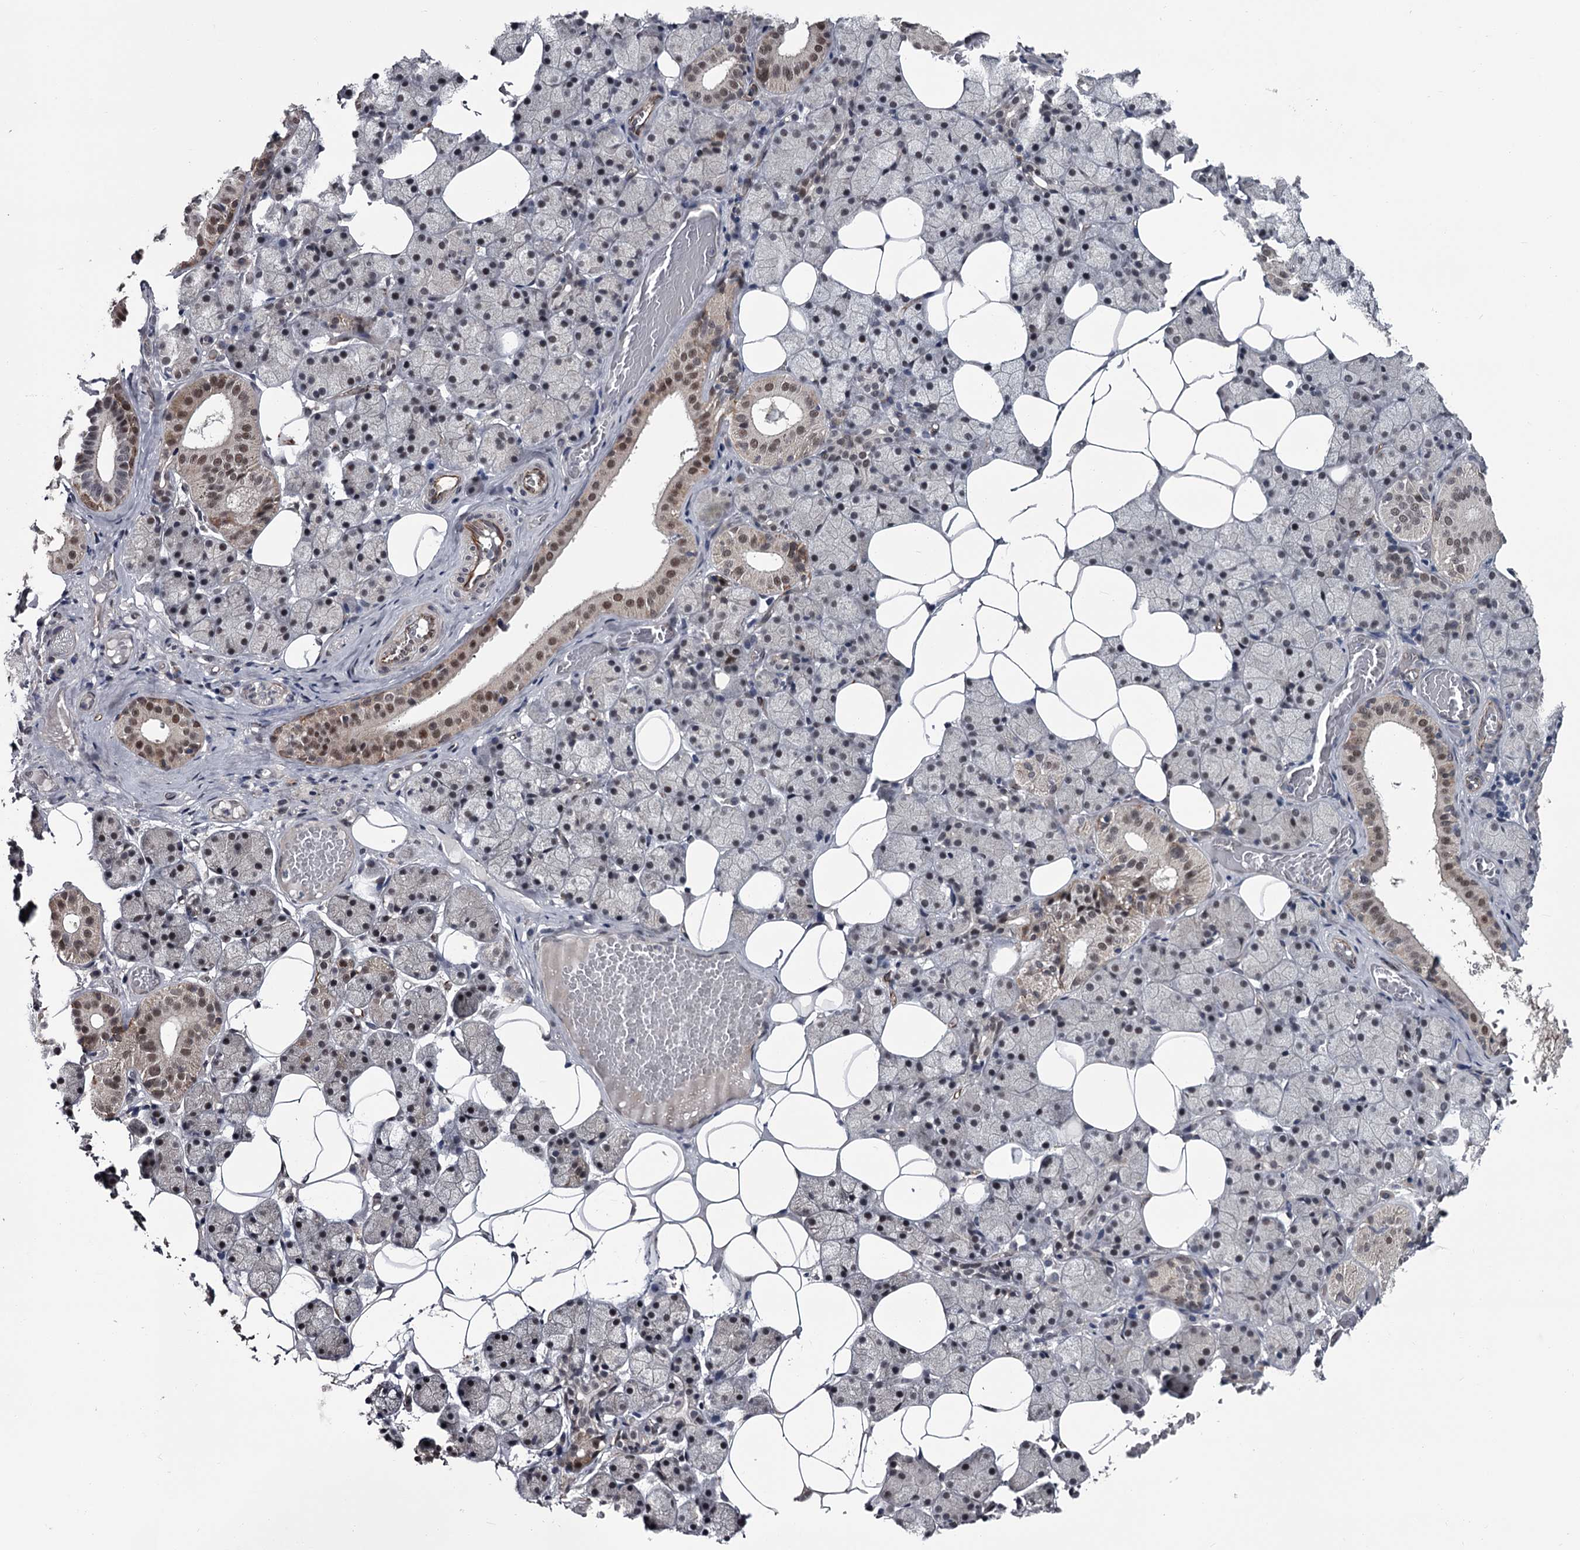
{"staining": {"intensity": "moderate", "quantity": "<25%", "location": "nuclear"}, "tissue": "salivary gland", "cell_type": "Glandular cells", "image_type": "normal", "snomed": [{"axis": "morphology", "description": "Normal tissue, NOS"}, {"axis": "topography", "description": "Salivary gland"}], "caption": "This is a histology image of immunohistochemistry staining of benign salivary gland, which shows moderate positivity in the nuclear of glandular cells.", "gene": "PRPF40B", "patient": {"sex": "female", "age": 33}}